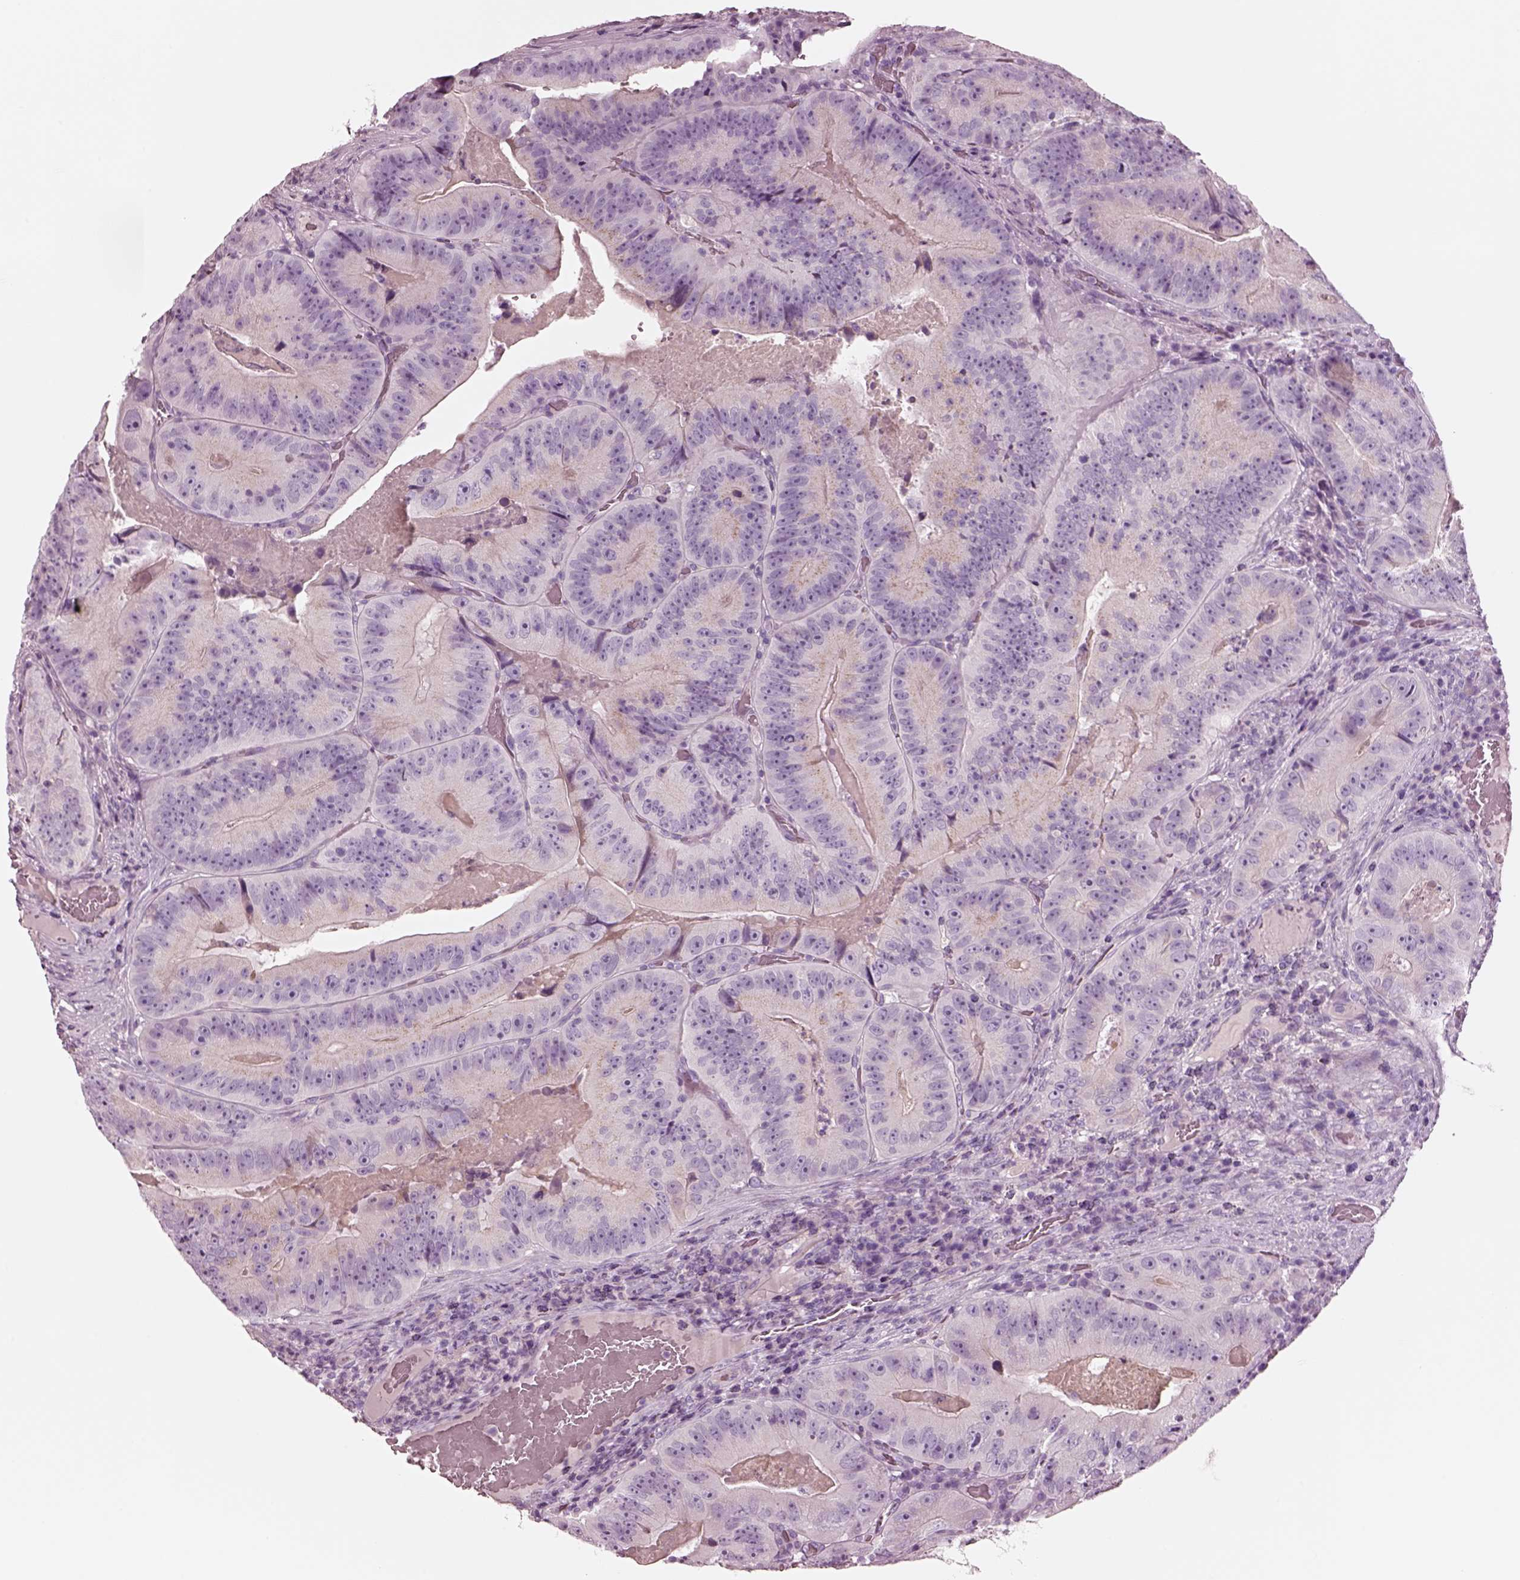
{"staining": {"intensity": "negative", "quantity": "none", "location": "none"}, "tissue": "colorectal cancer", "cell_type": "Tumor cells", "image_type": "cancer", "snomed": [{"axis": "morphology", "description": "Adenocarcinoma, NOS"}, {"axis": "topography", "description": "Colon"}], "caption": "Tumor cells show no significant protein expression in colorectal adenocarcinoma. (Immunohistochemistry (ihc), brightfield microscopy, high magnification).", "gene": "NMRK2", "patient": {"sex": "female", "age": 86}}